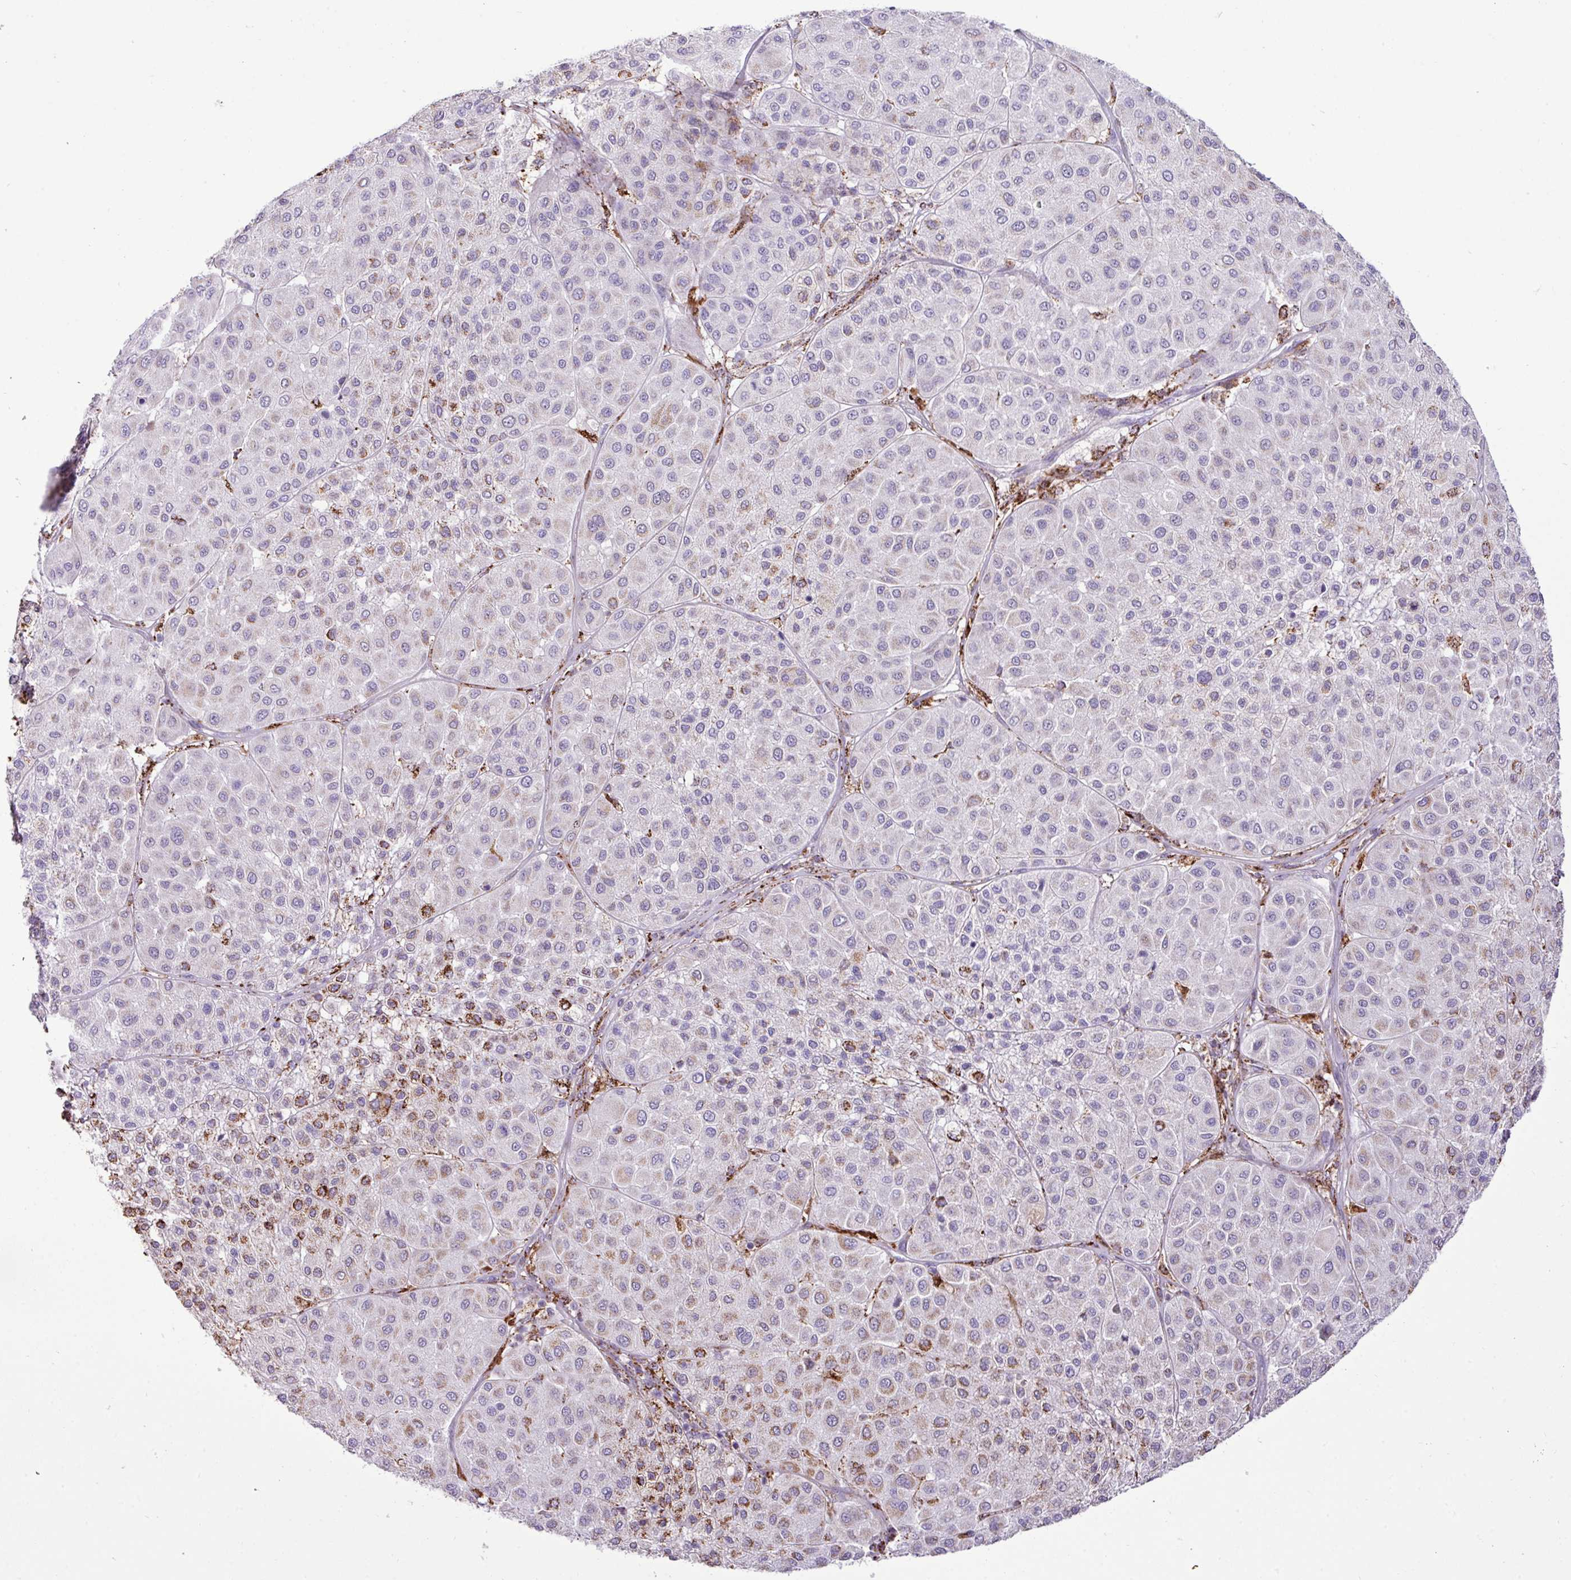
{"staining": {"intensity": "moderate", "quantity": "<25%", "location": "cytoplasmic/membranous"}, "tissue": "melanoma", "cell_type": "Tumor cells", "image_type": "cancer", "snomed": [{"axis": "morphology", "description": "Malignant melanoma, Metastatic site"}, {"axis": "topography", "description": "Smooth muscle"}], "caption": "DAB immunohistochemical staining of human malignant melanoma (metastatic site) exhibits moderate cytoplasmic/membranous protein staining in approximately <25% of tumor cells.", "gene": "SGPP1", "patient": {"sex": "male", "age": 41}}